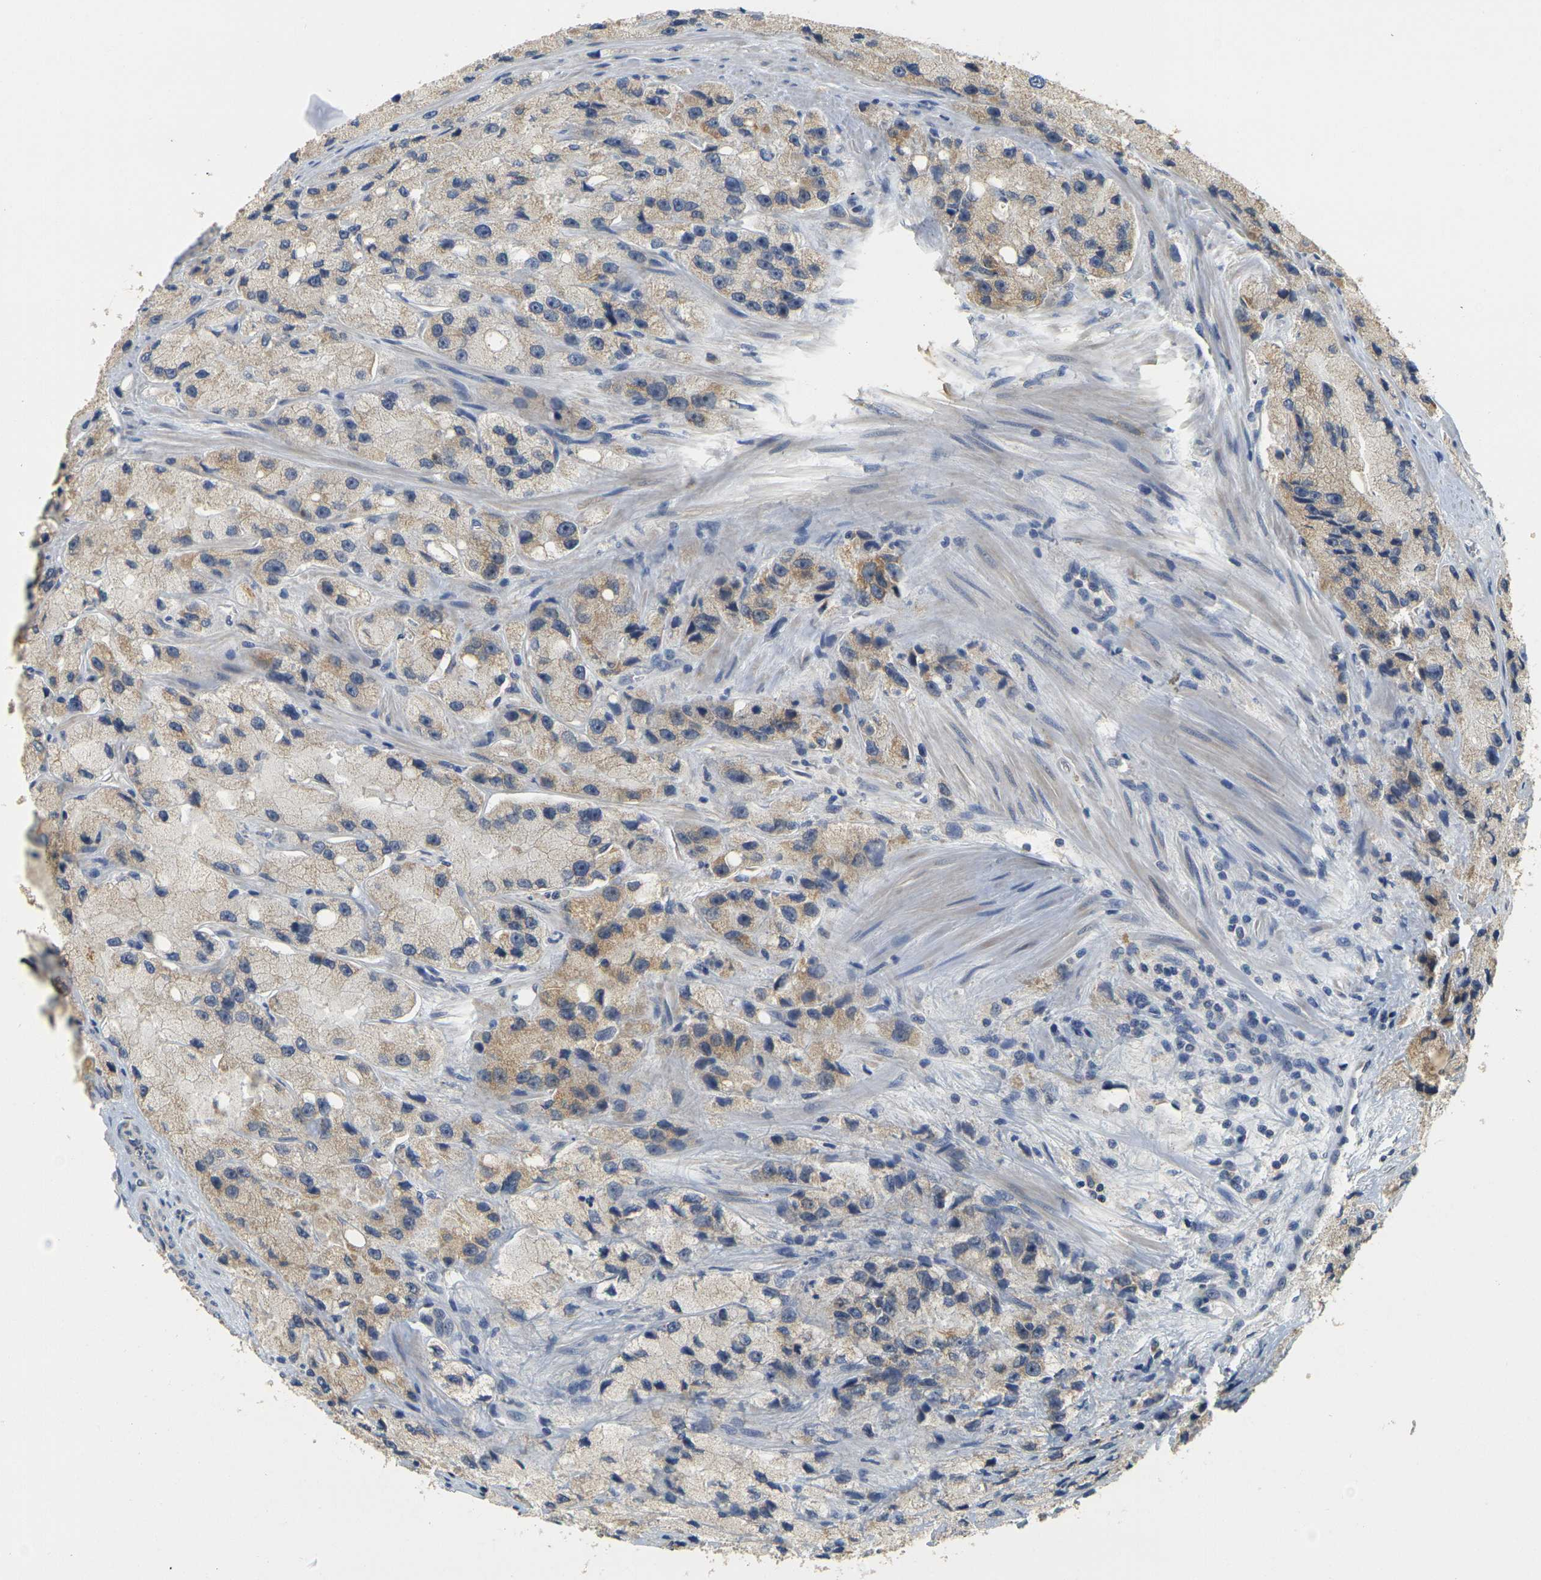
{"staining": {"intensity": "weak", "quantity": "25%-75%", "location": "cytoplasmic/membranous"}, "tissue": "prostate cancer", "cell_type": "Tumor cells", "image_type": "cancer", "snomed": [{"axis": "morphology", "description": "Adenocarcinoma, High grade"}, {"axis": "topography", "description": "Prostate"}], "caption": "This micrograph reveals IHC staining of human prostate cancer (adenocarcinoma (high-grade)), with low weak cytoplasmic/membranous positivity in about 25%-75% of tumor cells.", "gene": "GDAP1", "patient": {"sex": "male", "age": 58}}